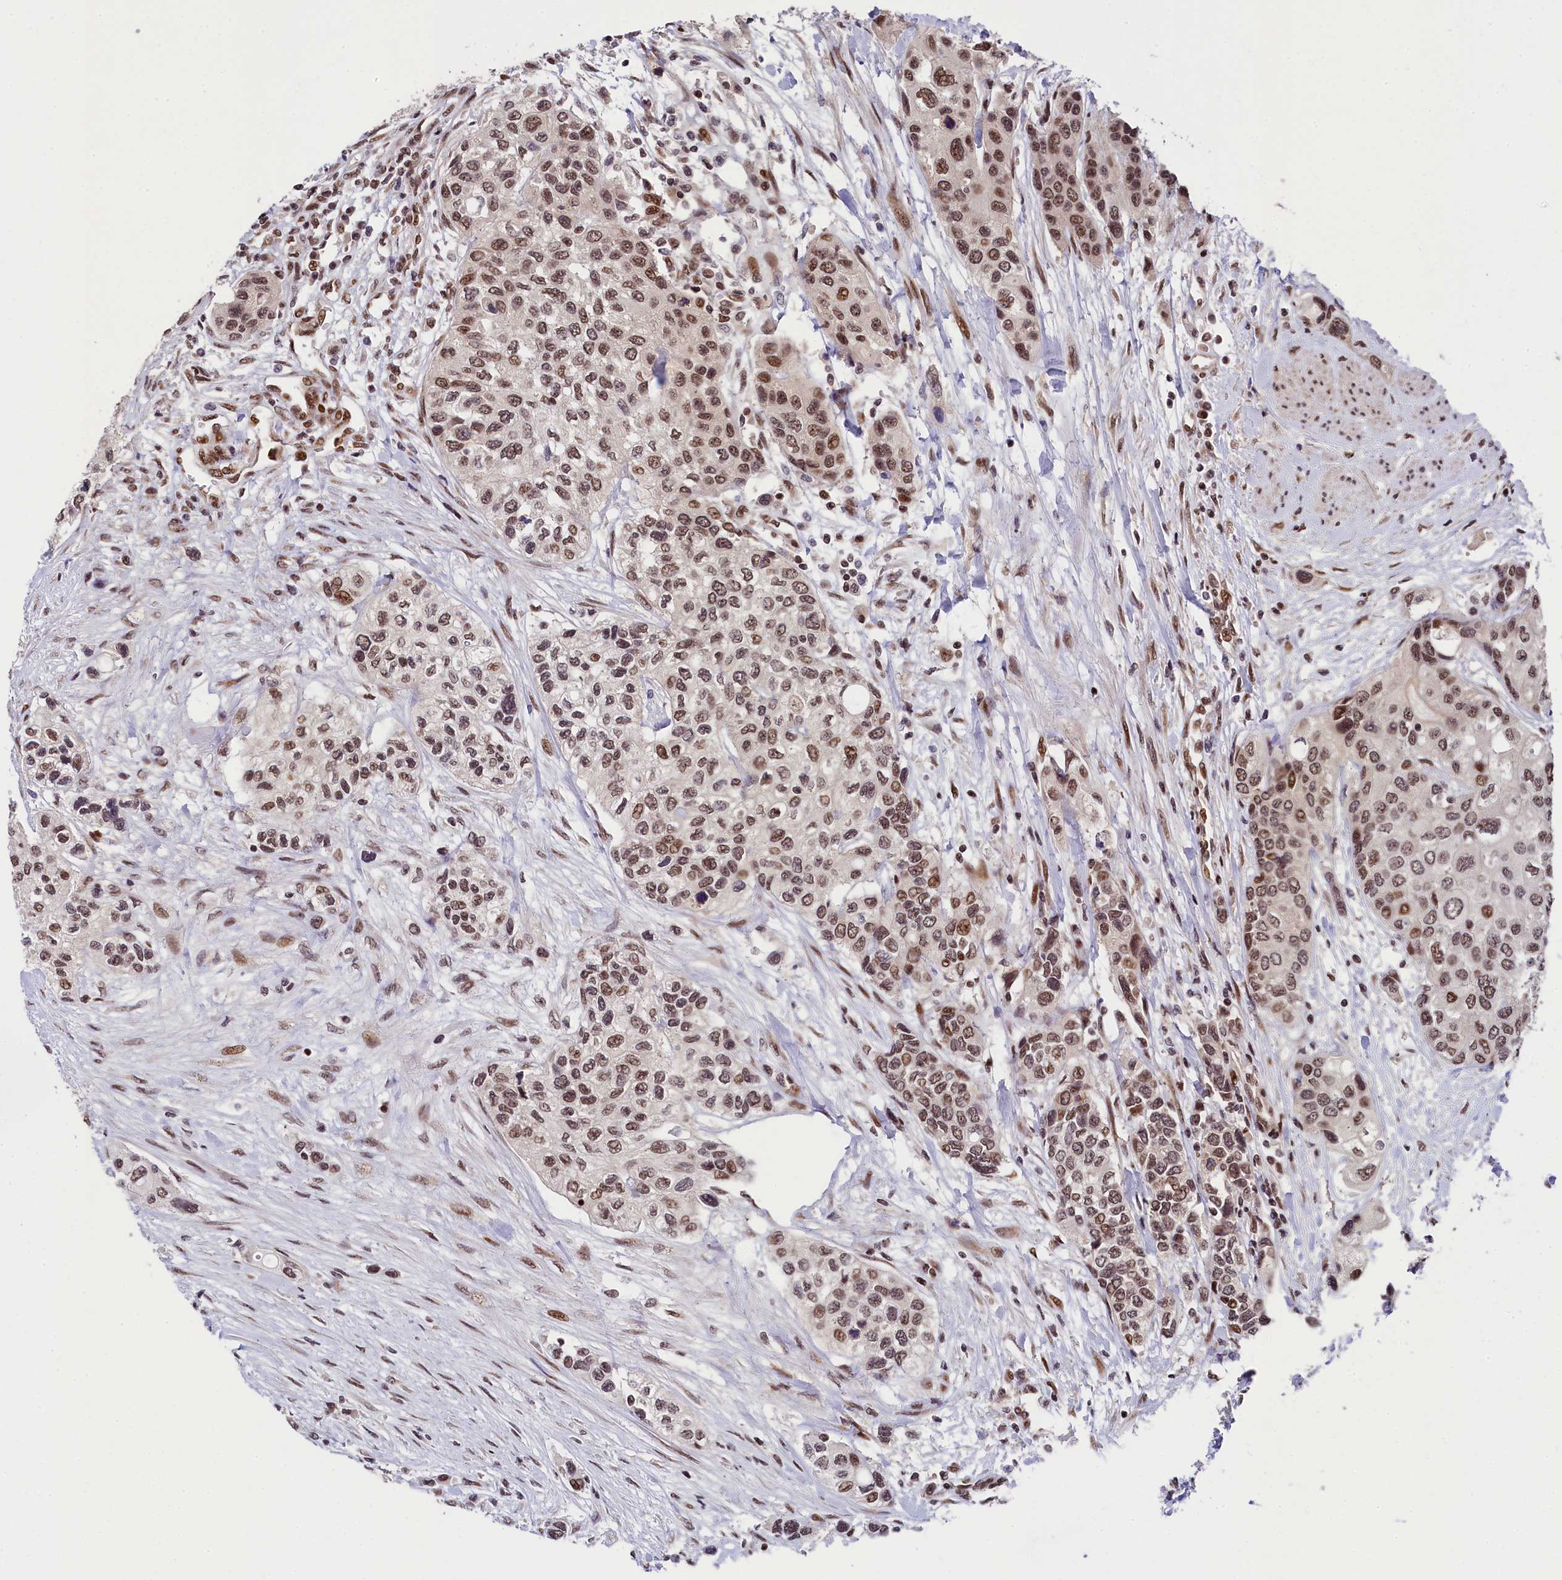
{"staining": {"intensity": "moderate", "quantity": ">75%", "location": "nuclear"}, "tissue": "urothelial cancer", "cell_type": "Tumor cells", "image_type": "cancer", "snomed": [{"axis": "morphology", "description": "Normal tissue, NOS"}, {"axis": "morphology", "description": "Urothelial carcinoma, High grade"}, {"axis": "topography", "description": "Vascular tissue"}, {"axis": "topography", "description": "Urinary bladder"}], "caption": "Protein staining of urothelial cancer tissue demonstrates moderate nuclear expression in about >75% of tumor cells.", "gene": "ADIG", "patient": {"sex": "female", "age": 56}}